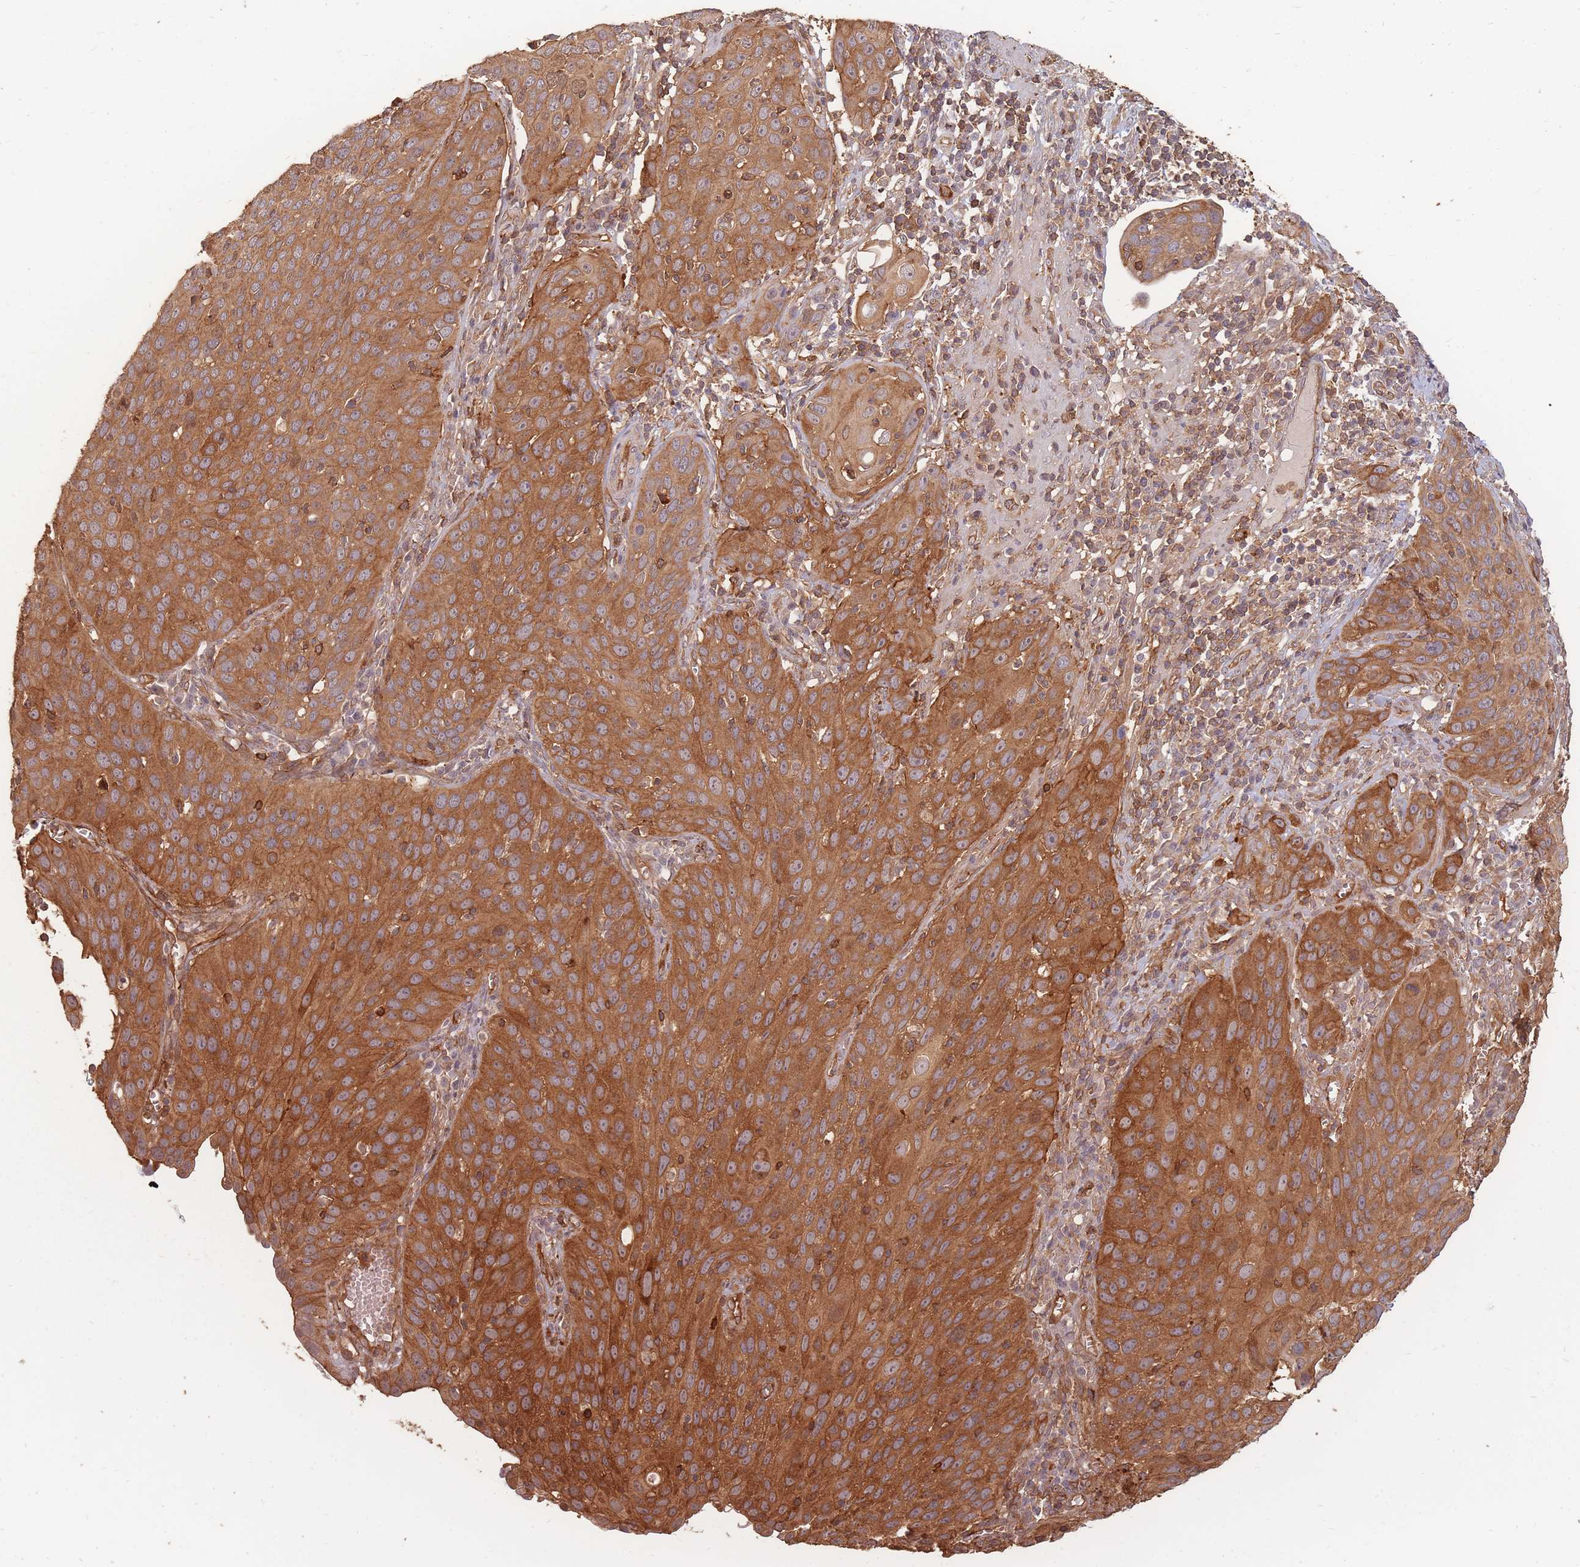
{"staining": {"intensity": "strong", "quantity": ">75%", "location": "cytoplasmic/membranous"}, "tissue": "cervical cancer", "cell_type": "Tumor cells", "image_type": "cancer", "snomed": [{"axis": "morphology", "description": "Squamous cell carcinoma, NOS"}, {"axis": "topography", "description": "Cervix"}], "caption": "Immunohistochemistry (IHC) image of neoplastic tissue: human cervical cancer stained using IHC exhibits high levels of strong protein expression localized specifically in the cytoplasmic/membranous of tumor cells, appearing as a cytoplasmic/membranous brown color.", "gene": "PLS3", "patient": {"sex": "female", "age": 36}}